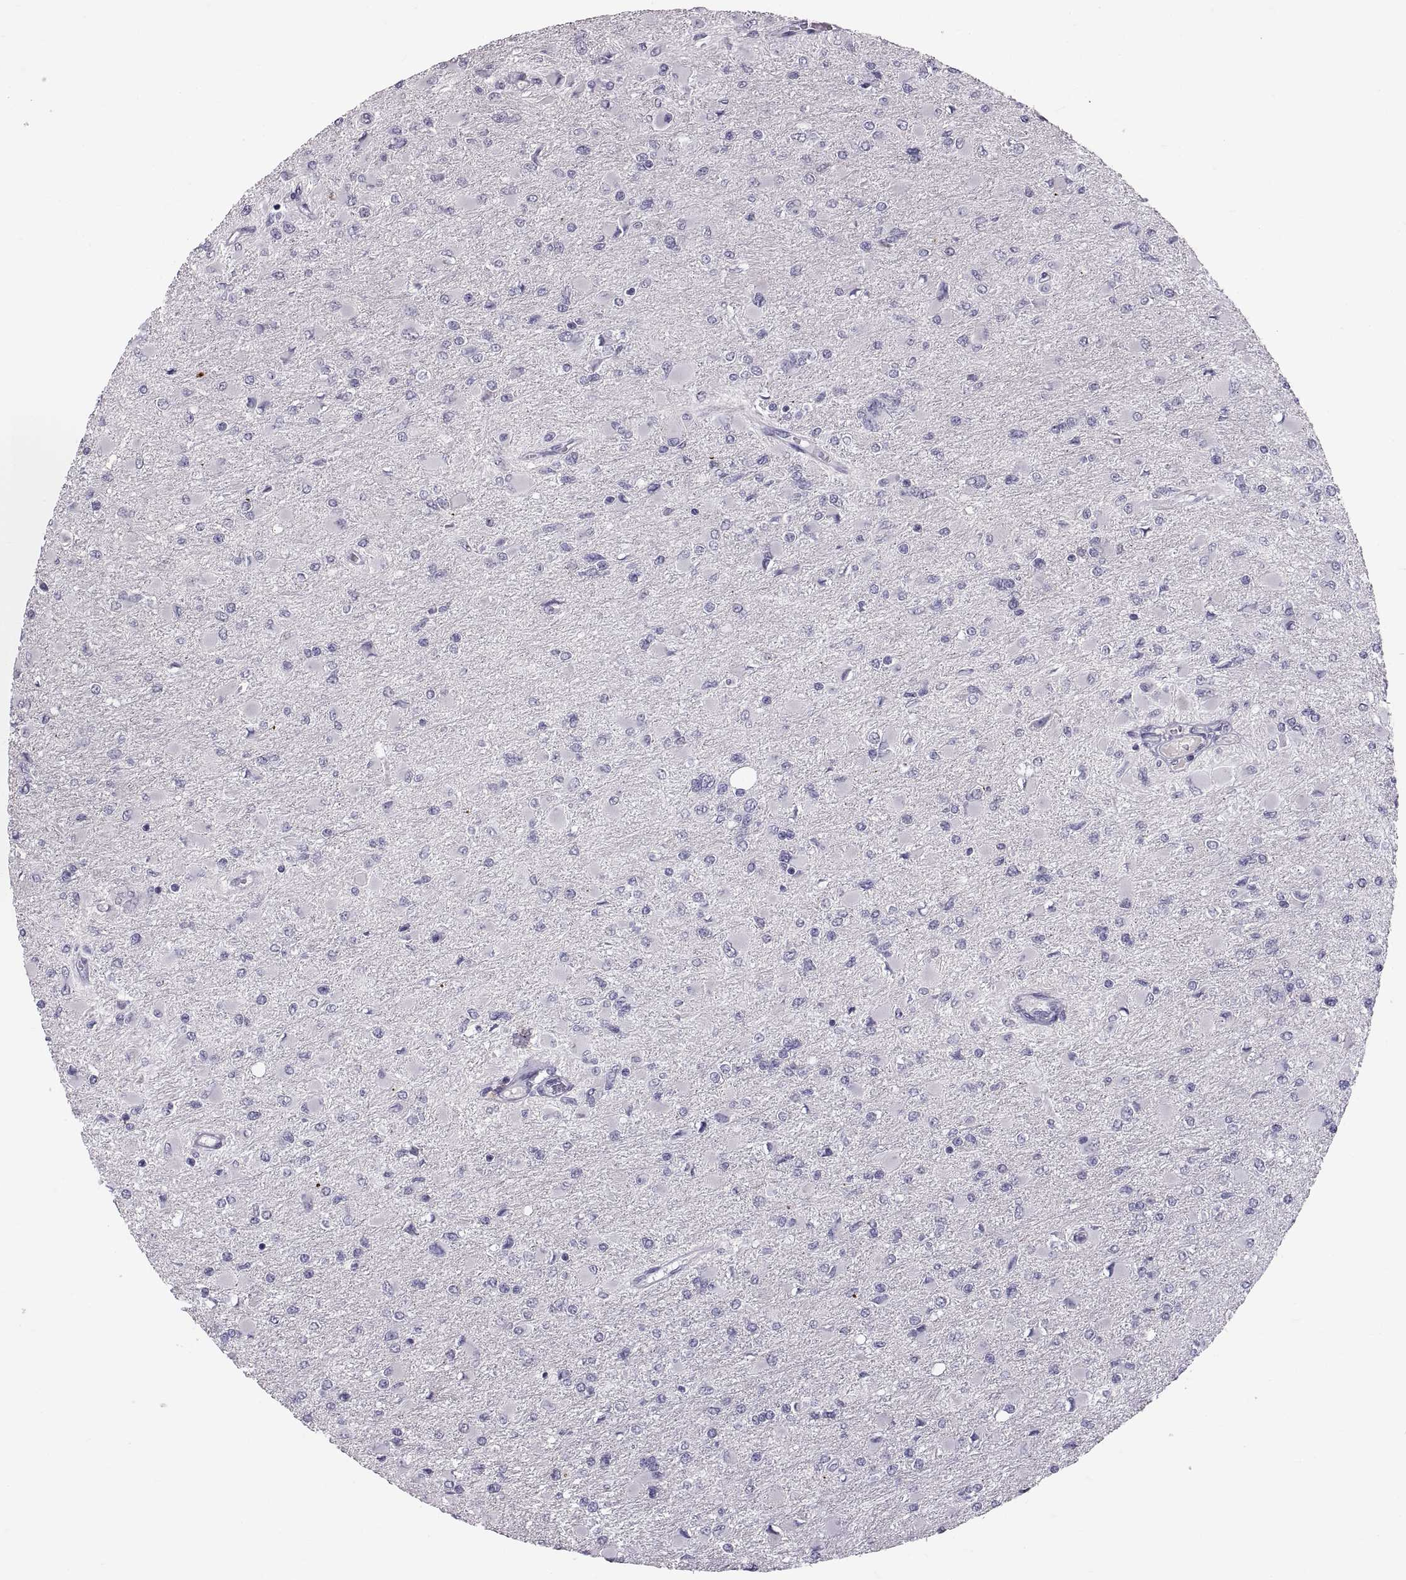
{"staining": {"intensity": "negative", "quantity": "none", "location": "none"}, "tissue": "glioma", "cell_type": "Tumor cells", "image_type": "cancer", "snomed": [{"axis": "morphology", "description": "Glioma, malignant, High grade"}, {"axis": "topography", "description": "Cerebral cortex"}], "caption": "Immunohistochemistry photomicrograph of glioma stained for a protein (brown), which shows no expression in tumor cells.", "gene": "PTN", "patient": {"sex": "female", "age": 36}}